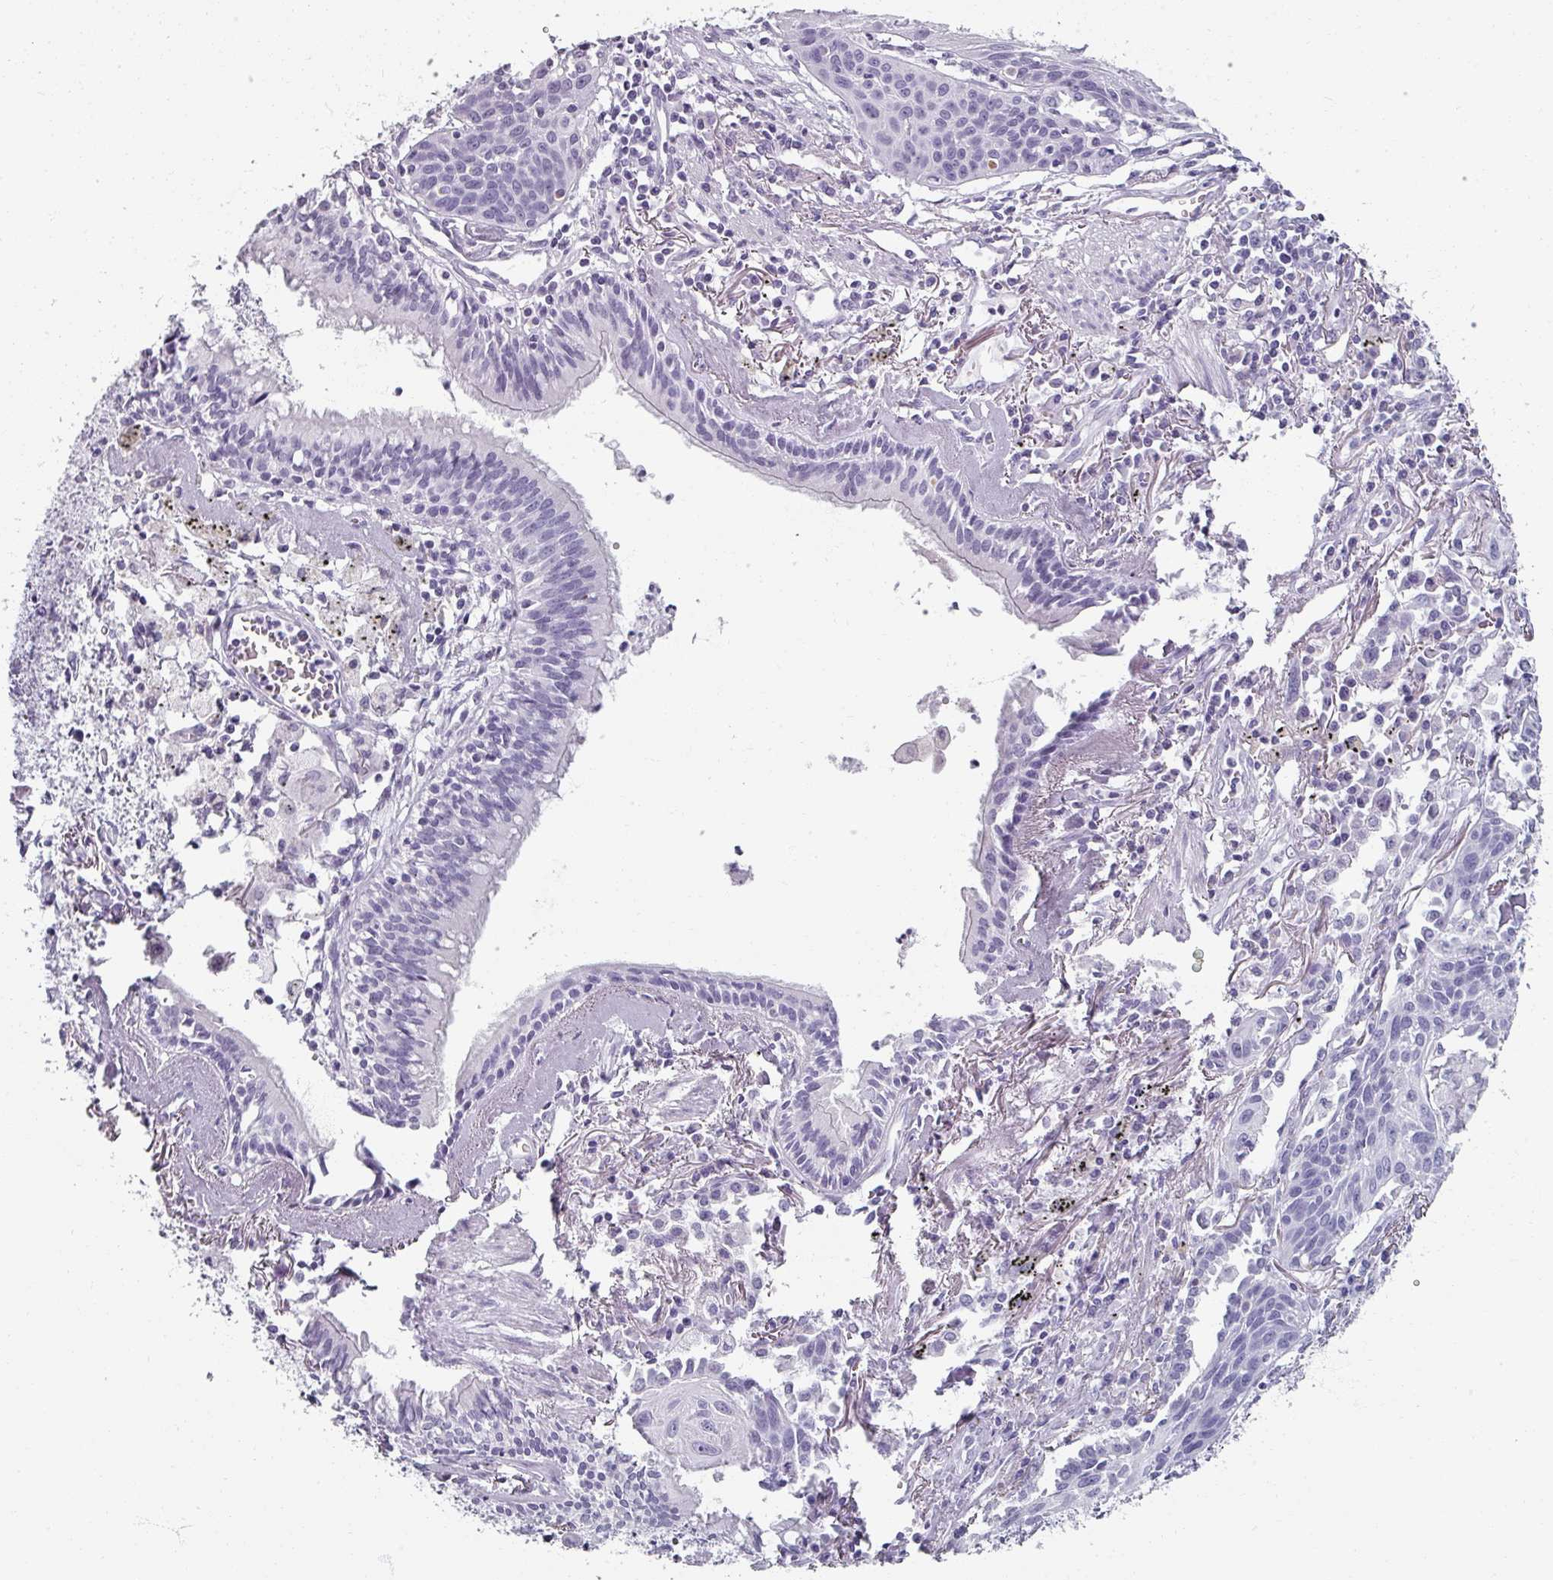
{"staining": {"intensity": "negative", "quantity": "none", "location": "none"}, "tissue": "lung cancer", "cell_type": "Tumor cells", "image_type": "cancer", "snomed": [{"axis": "morphology", "description": "Squamous cell carcinoma, NOS"}, {"axis": "topography", "description": "Lung"}], "caption": "Lung cancer stained for a protein using immunohistochemistry (IHC) shows no expression tumor cells.", "gene": "REG3G", "patient": {"sex": "male", "age": 71}}